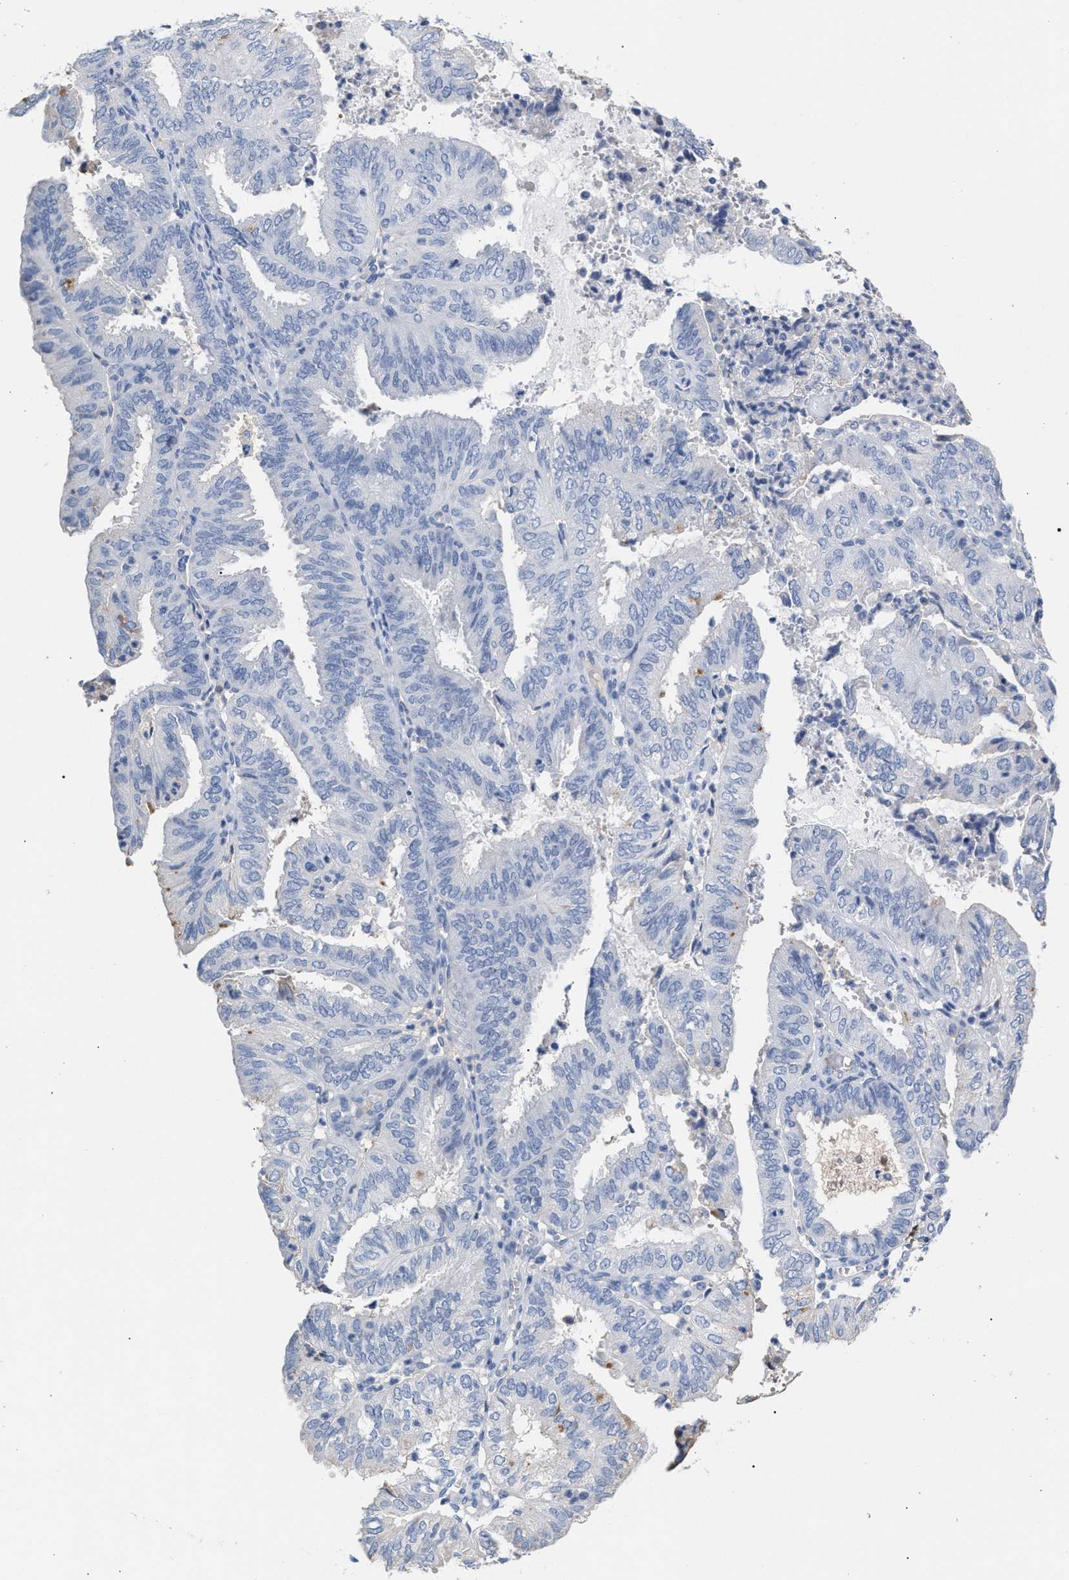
{"staining": {"intensity": "negative", "quantity": "none", "location": "none"}, "tissue": "endometrial cancer", "cell_type": "Tumor cells", "image_type": "cancer", "snomed": [{"axis": "morphology", "description": "Adenocarcinoma, NOS"}, {"axis": "topography", "description": "Uterus"}], "caption": "Human endometrial adenocarcinoma stained for a protein using immunohistochemistry (IHC) demonstrates no staining in tumor cells.", "gene": "APOH", "patient": {"sex": "female", "age": 60}}